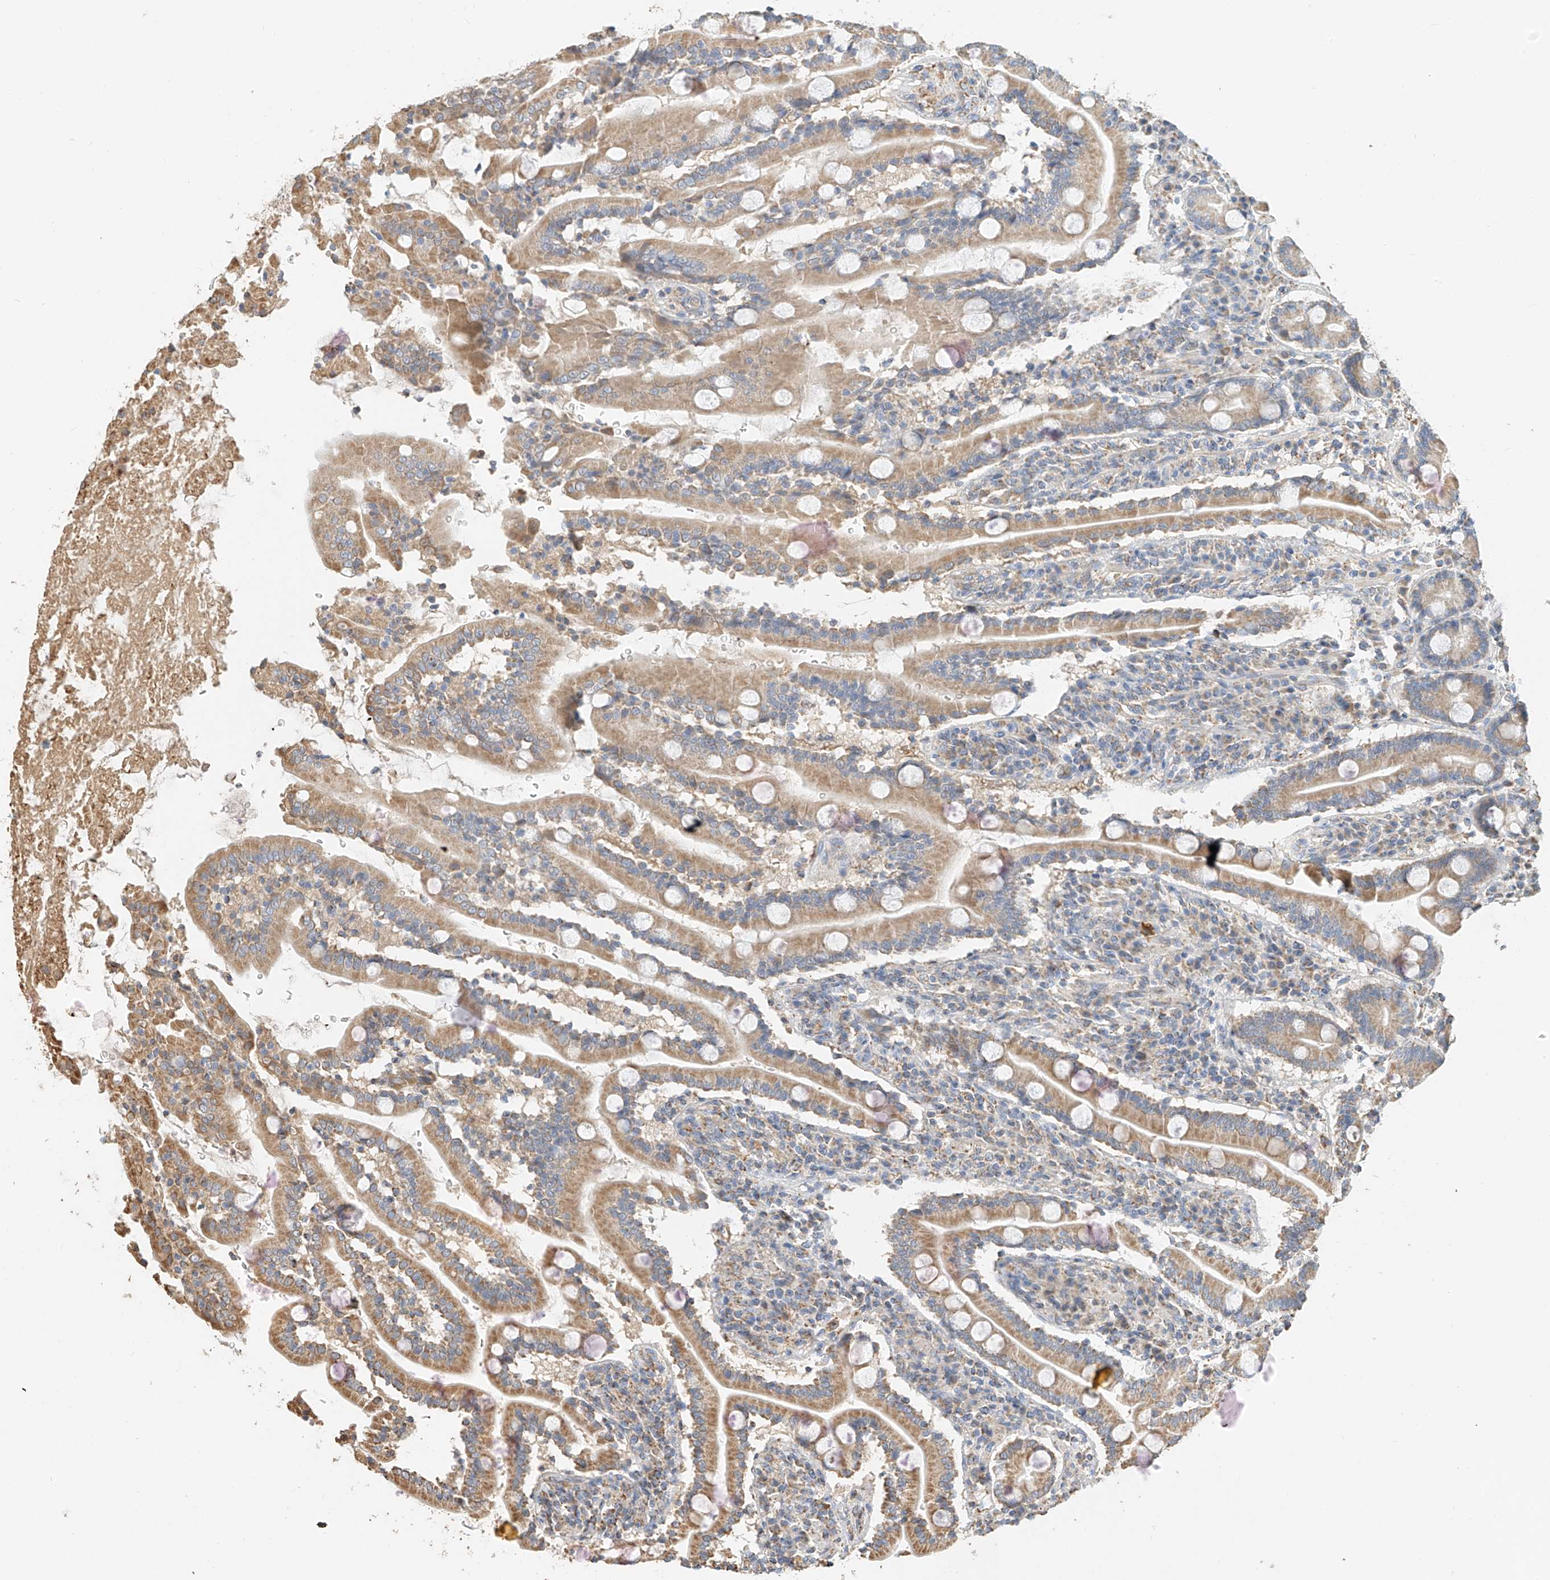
{"staining": {"intensity": "moderate", "quantity": ">75%", "location": "cytoplasmic/membranous"}, "tissue": "duodenum", "cell_type": "Glandular cells", "image_type": "normal", "snomed": [{"axis": "morphology", "description": "Normal tissue, NOS"}, {"axis": "topography", "description": "Duodenum"}], "caption": "Duodenum stained with immunohistochemistry reveals moderate cytoplasmic/membranous expression in about >75% of glandular cells. (Brightfield microscopy of DAB IHC at high magnification).", "gene": "YIPF7", "patient": {"sex": "male", "age": 35}}